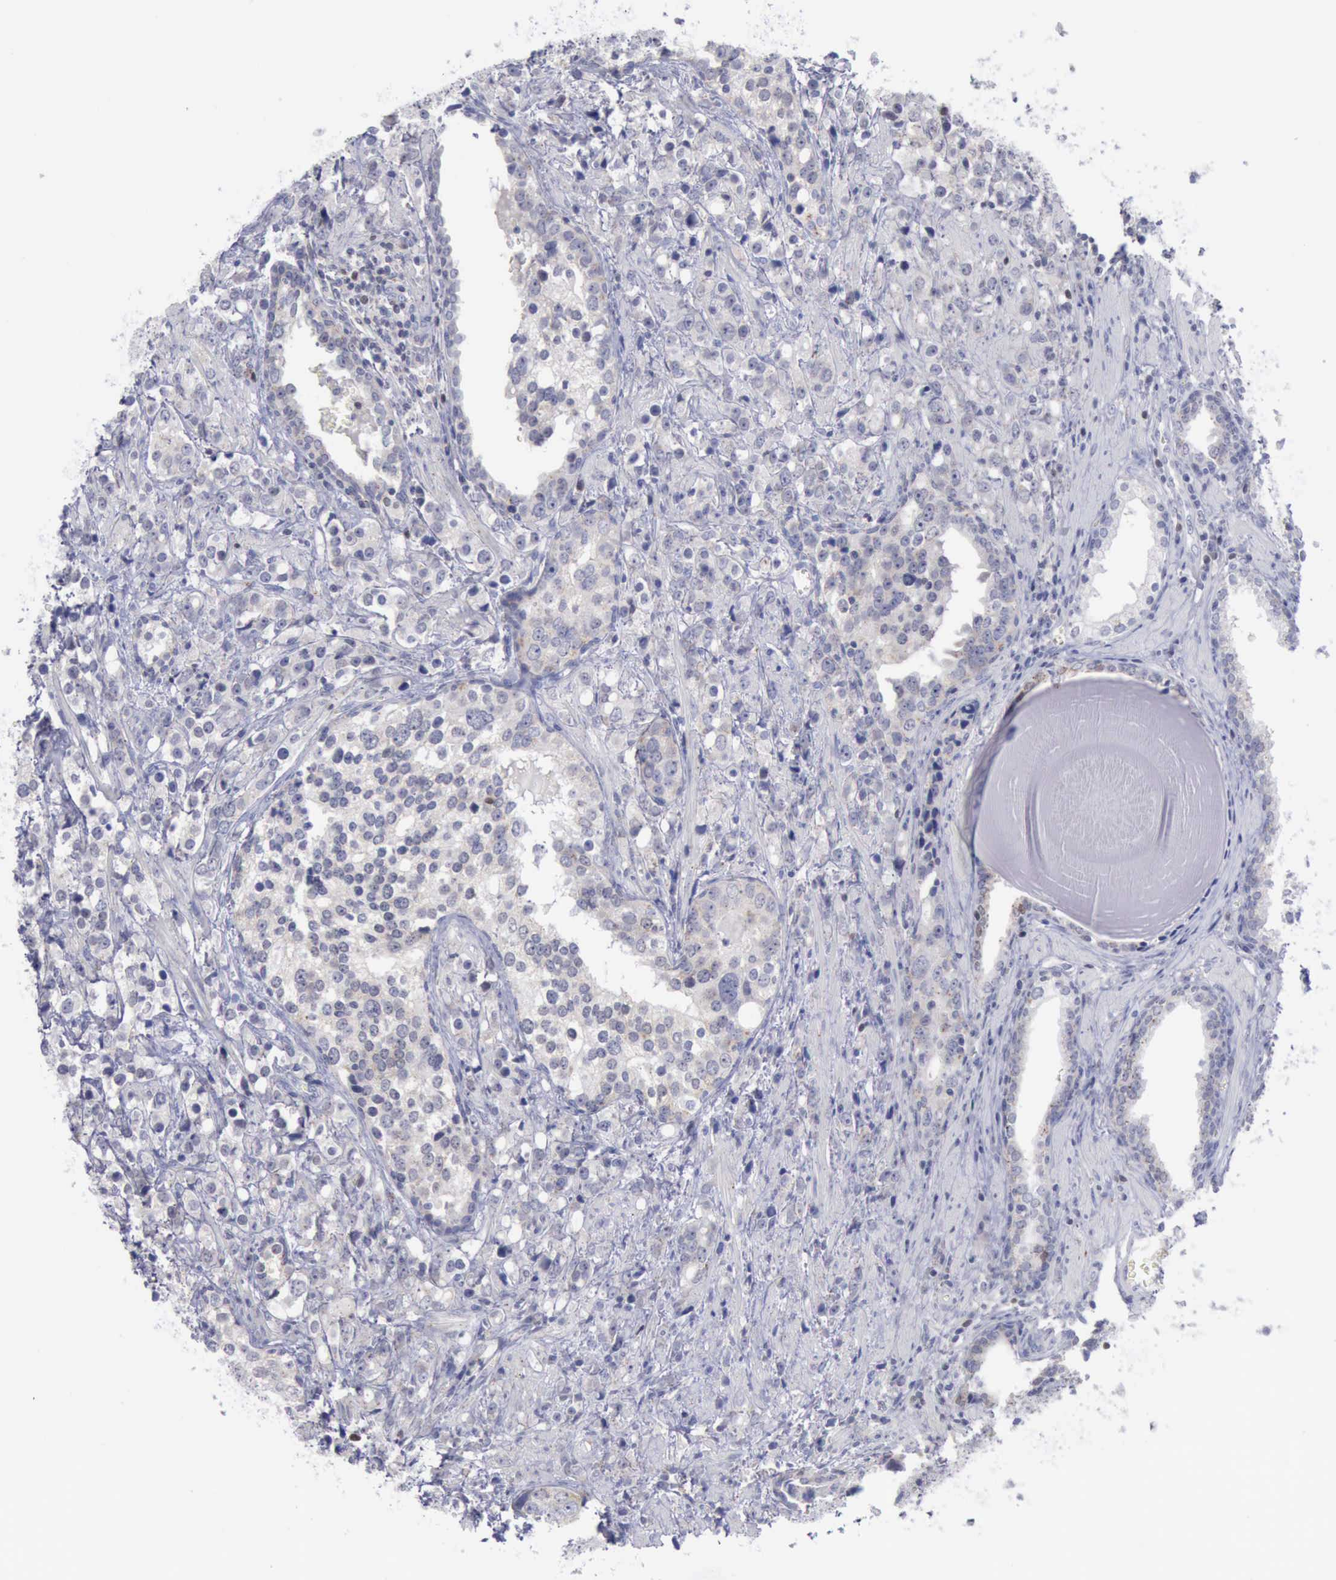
{"staining": {"intensity": "negative", "quantity": "none", "location": "none"}, "tissue": "prostate cancer", "cell_type": "Tumor cells", "image_type": "cancer", "snomed": [{"axis": "morphology", "description": "Adenocarcinoma, High grade"}, {"axis": "topography", "description": "Prostate"}], "caption": "Prostate cancer (adenocarcinoma (high-grade)) was stained to show a protein in brown. There is no significant positivity in tumor cells.", "gene": "SATB2", "patient": {"sex": "male", "age": 71}}